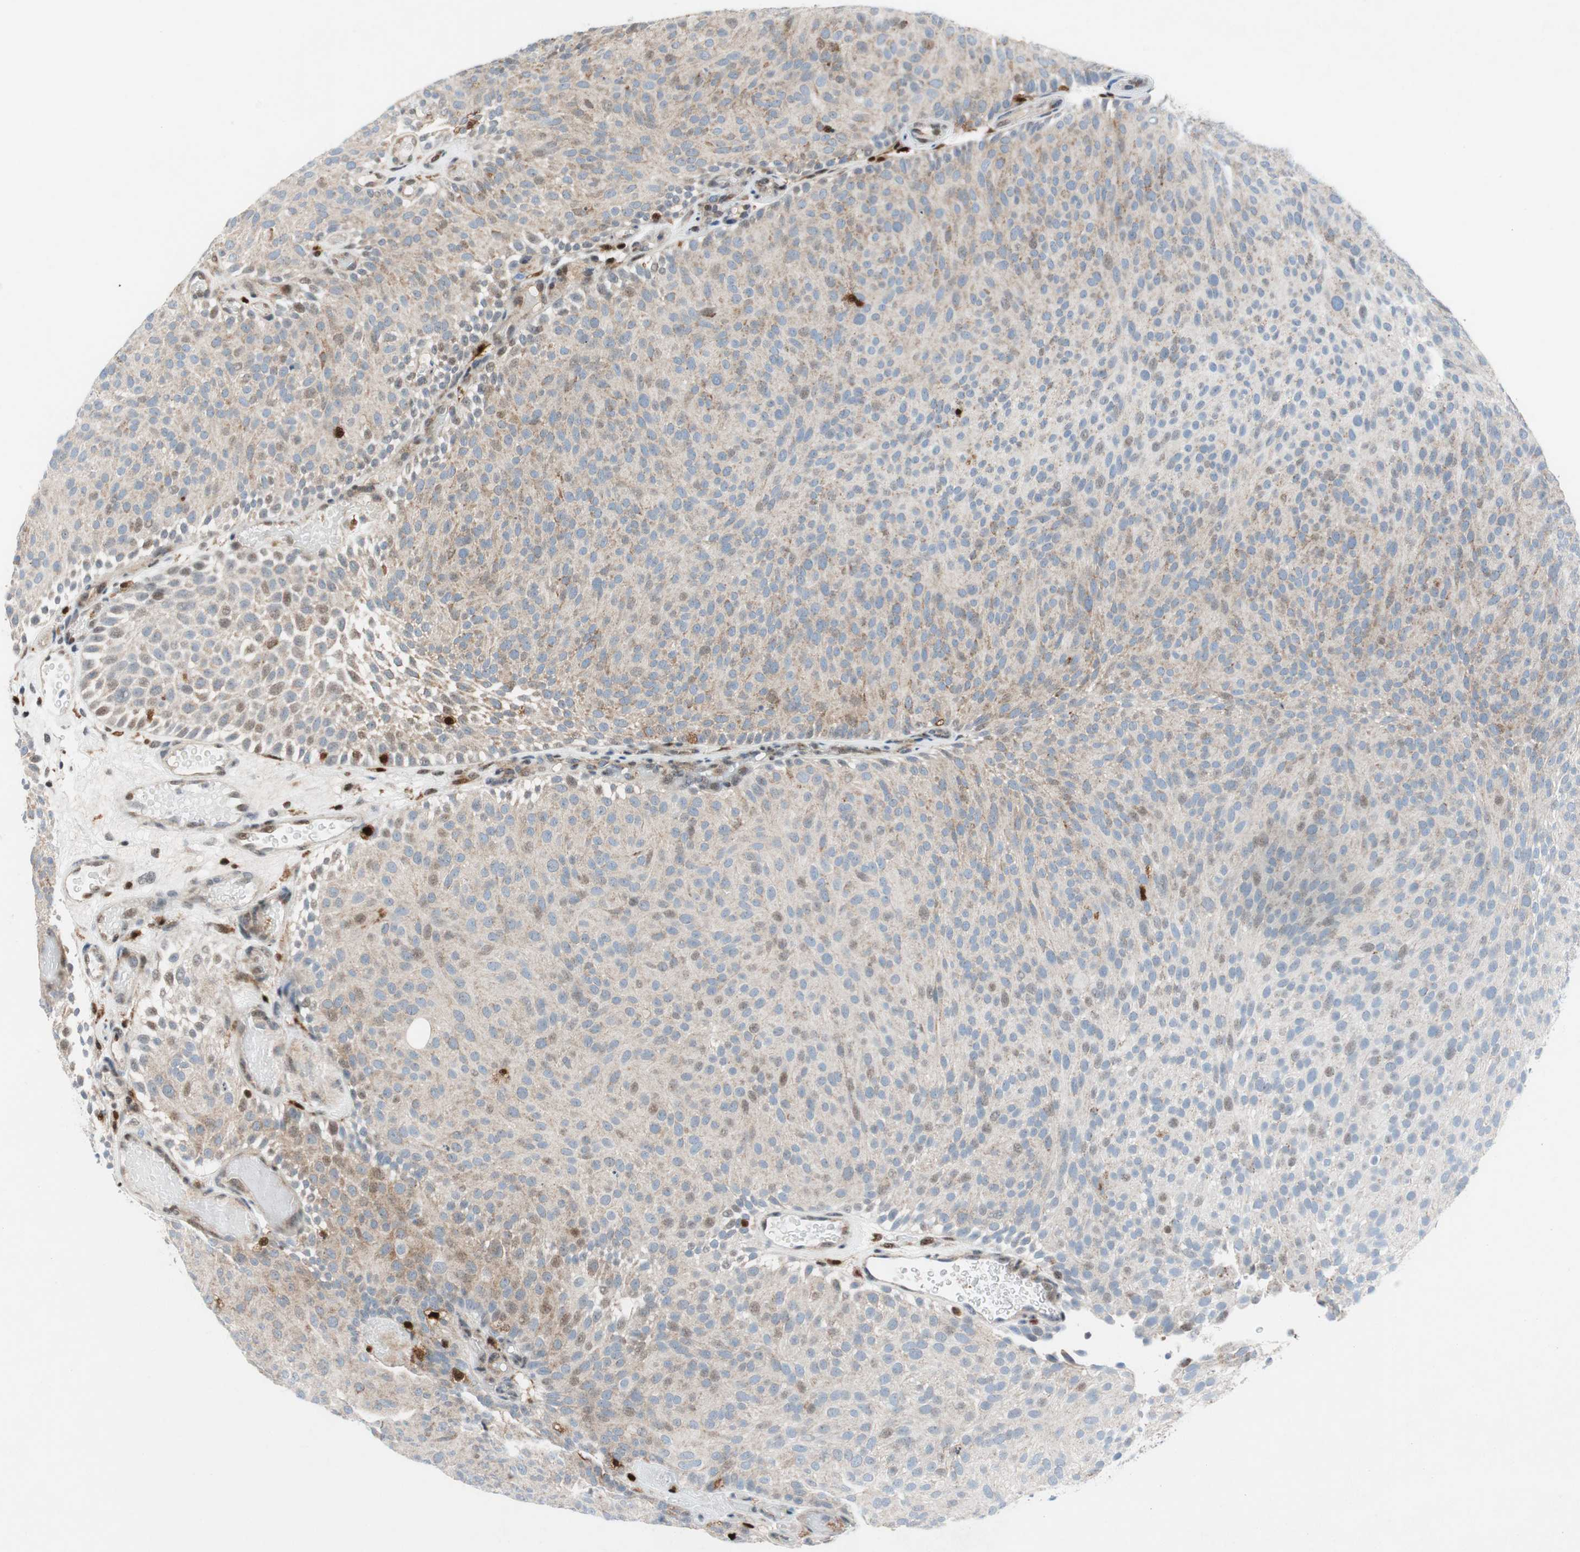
{"staining": {"intensity": "weak", "quantity": "25%-75%", "location": "cytoplasmic/membranous,nuclear"}, "tissue": "urothelial cancer", "cell_type": "Tumor cells", "image_type": "cancer", "snomed": [{"axis": "morphology", "description": "Urothelial carcinoma, Low grade"}, {"axis": "topography", "description": "Urinary bladder"}], "caption": "Immunohistochemistry of low-grade urothelial carcinoma shows low levels of weak cytoplasmic/membranous and nuclear staining in approximately 25%-75% of tumor cells. The staining is performed using DAB (3,3'-diaminobenzidine) brown chromogen to label protein expression. The nuclei are counter-stained blue using hematoxylin.", "gene": "RGS10", "patient": {"sex": "male", "age": 78}}